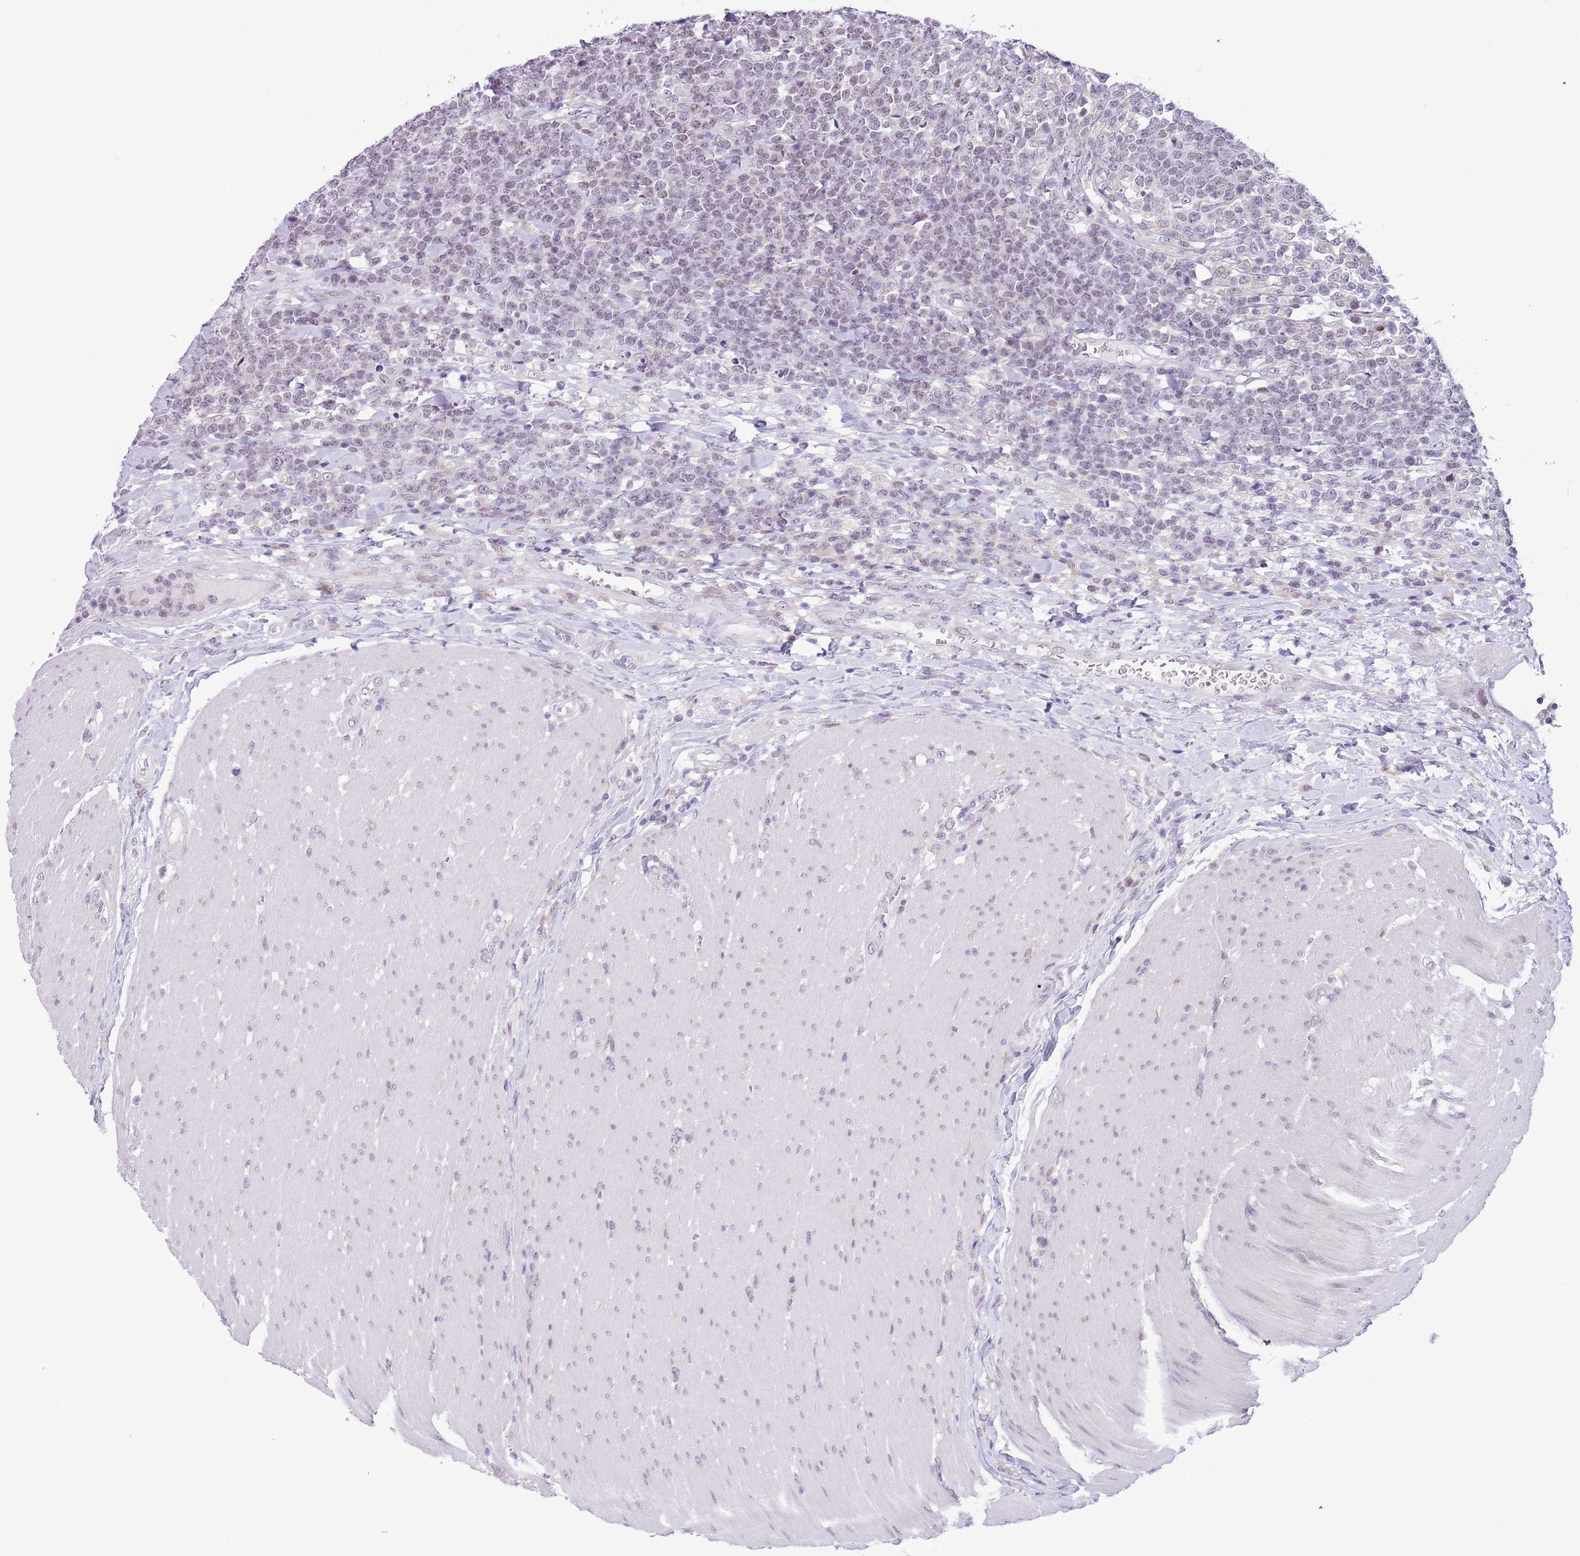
{"staining": {"intensity": "moderate", "quantity": "25%-75%", "location": "nuclear"}, "tissue": "lymphoma", "cell_type": "Tumor cells", "image_type": "cancer", "snomed": [{"axis": "morphology", "description": "Malignant lymphoma, non-Hodgkin's type, High grade"}, {"axis": "topography", "description": "Small intestine"}], "caption": "Protein staining by IHC demonstrates moderate nuclear staining in approximately 25%-75% of tumor cells in high-grade malignant lymphoma, non-Hodgkin's type.", "gene": "ZNF576", "patient": {"sex": "male", "age": 8}}